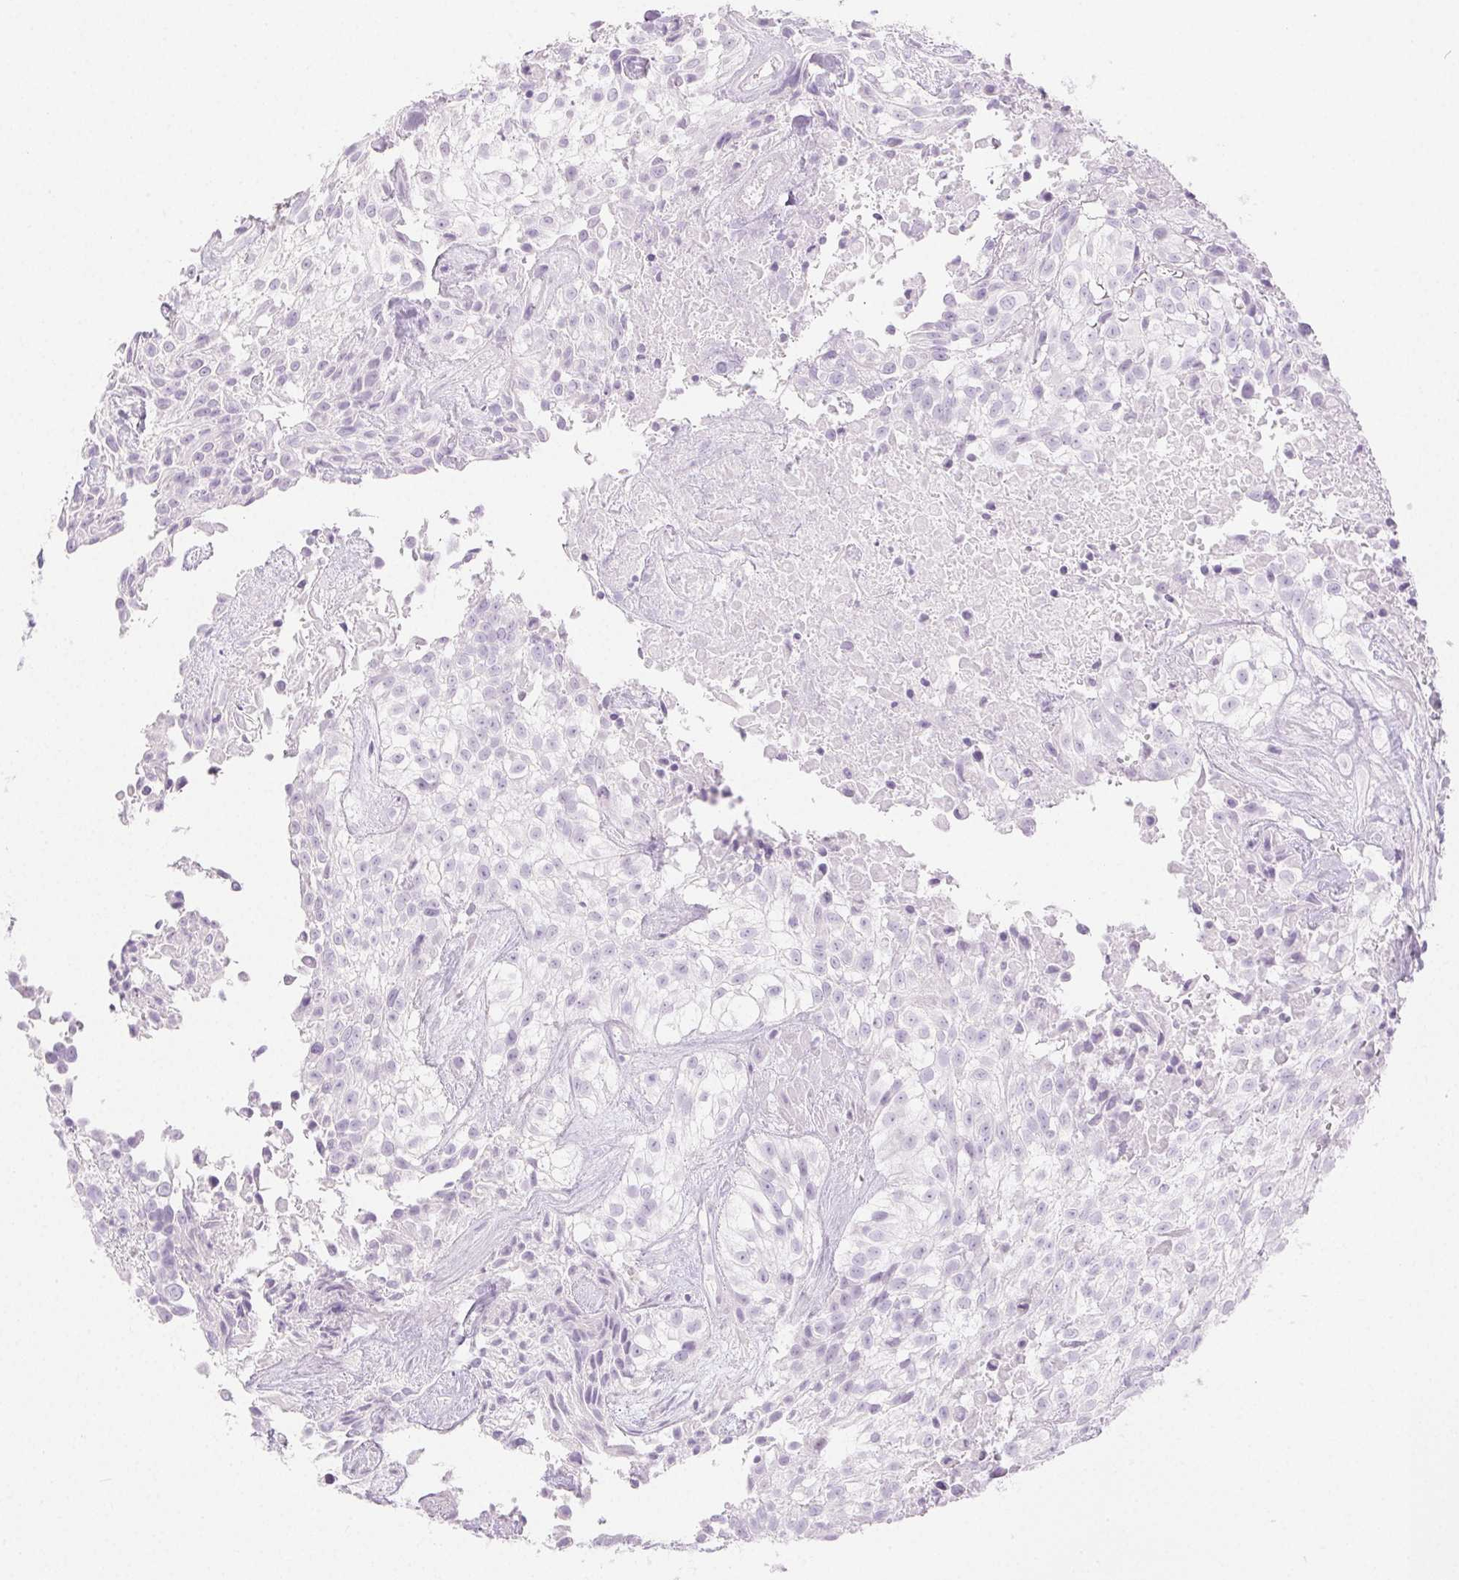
{"staining": {"intensity": "negative", "quantity": "none", "location": "none"}, "tissue": "urothelial cancer", "cell_type": "Tumor cells", "image_type": "cancer", "snomed": [{"axis": "morphology", "description": "Urothelial carcinoma, High grade"}, {"axis": "topography", "description": "Urinary bladder"}], "caption": "This is an immunohistochemistry histopathology image of human urothelial cancer. There is no expression in tumor cells.", "gene": "SPRR3", "patient": {"sex": "male", "age": 56}}